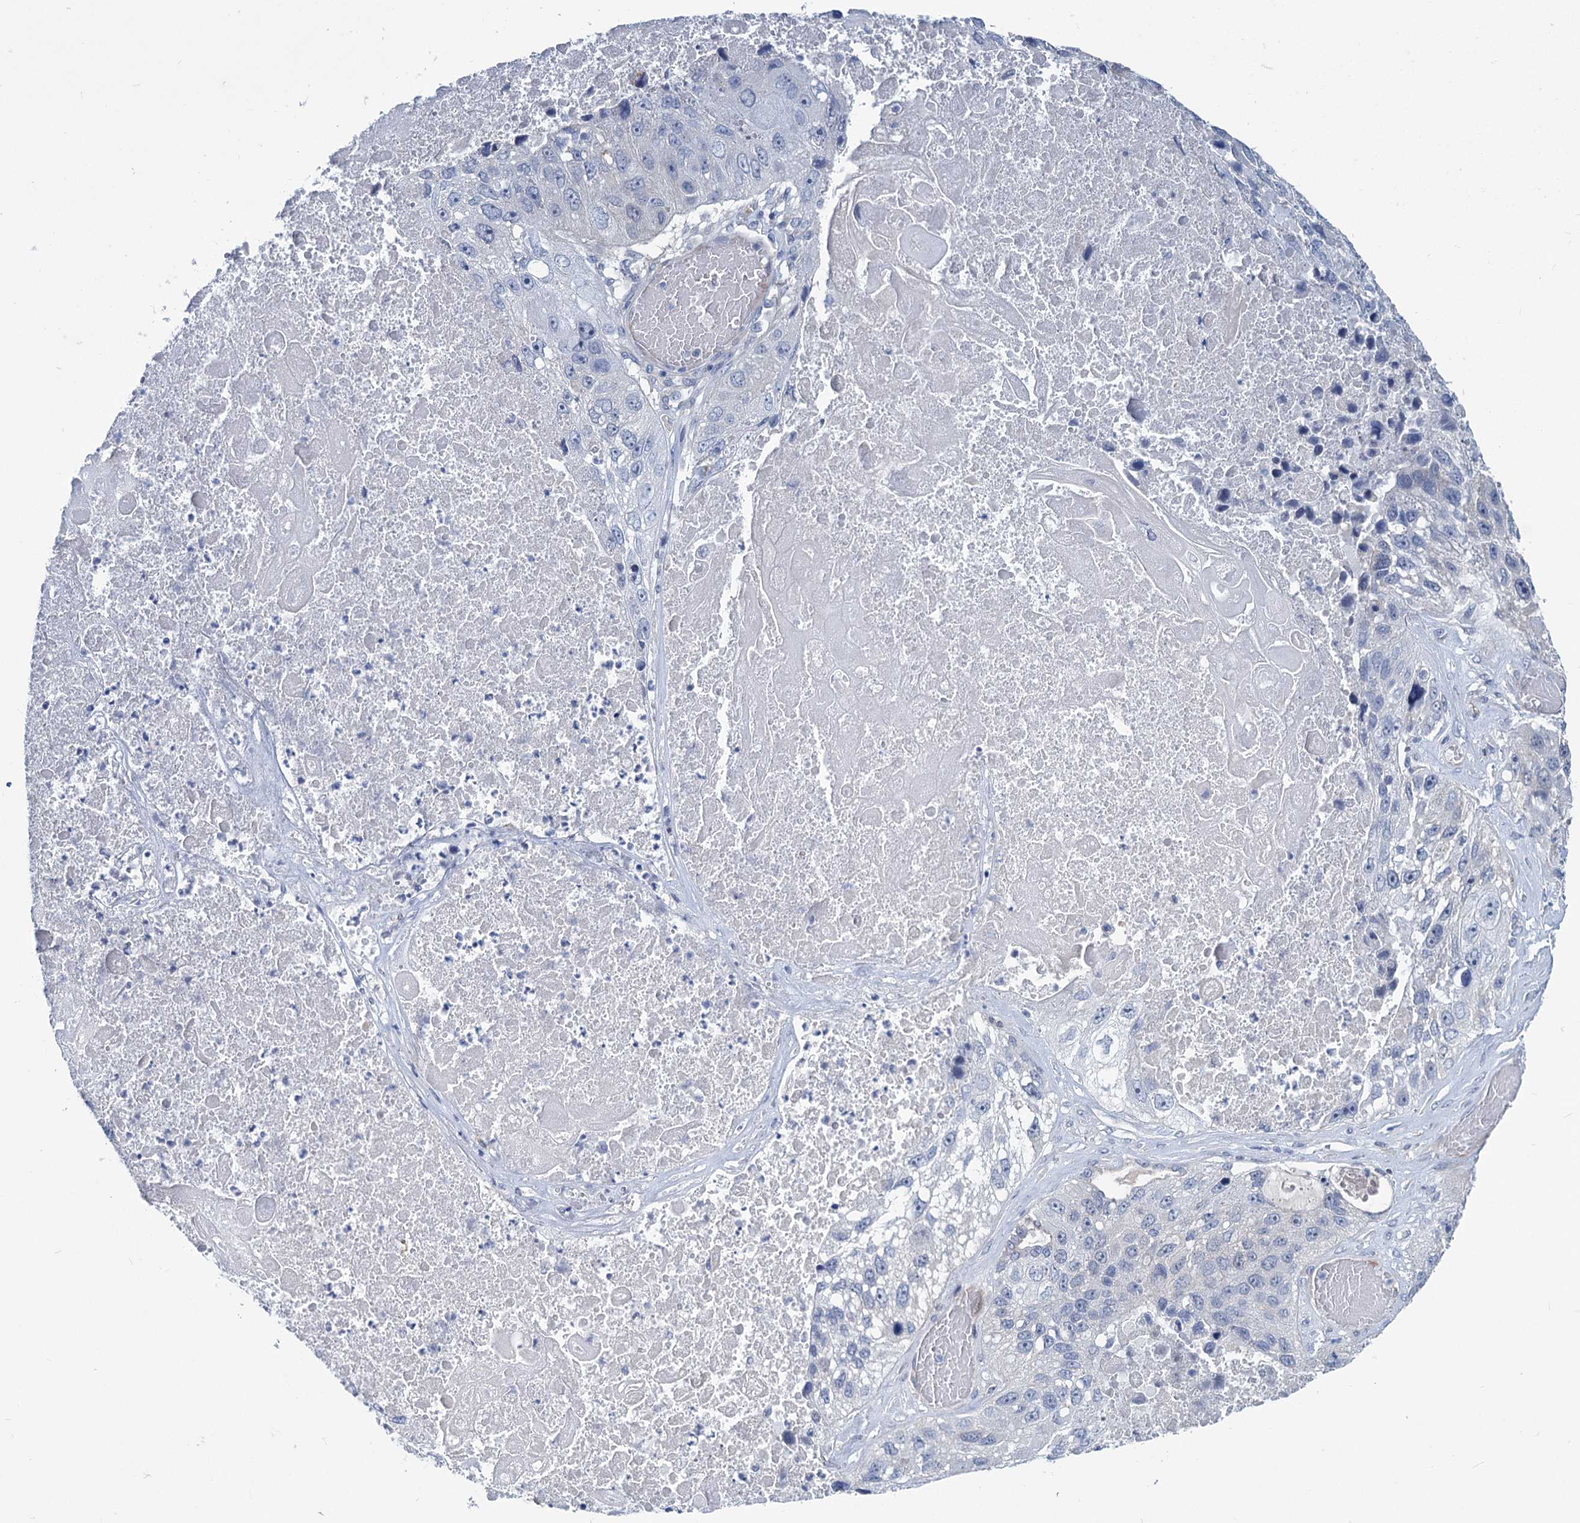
{"staining": {"intensity": "negative", "quantity": "none", "location": "none"}, "tissue": "lung cancer", "cell_type": "Tumor cells", "image_type": "cancer", "snomed": [{"axis": "morphology", "description": "Squamous cell carcinoma, NOS"}, {"axis": "topography", "description": "Lung"}], "caption": "Immunohistochemical staining of human lung squamous cell carcinoma reveals no significant positivity in tumor cells. (IHC, brightfield microscopy, high magnification).", "gene": "CHDH", "patient": {"sex": "male", "age": 61}}